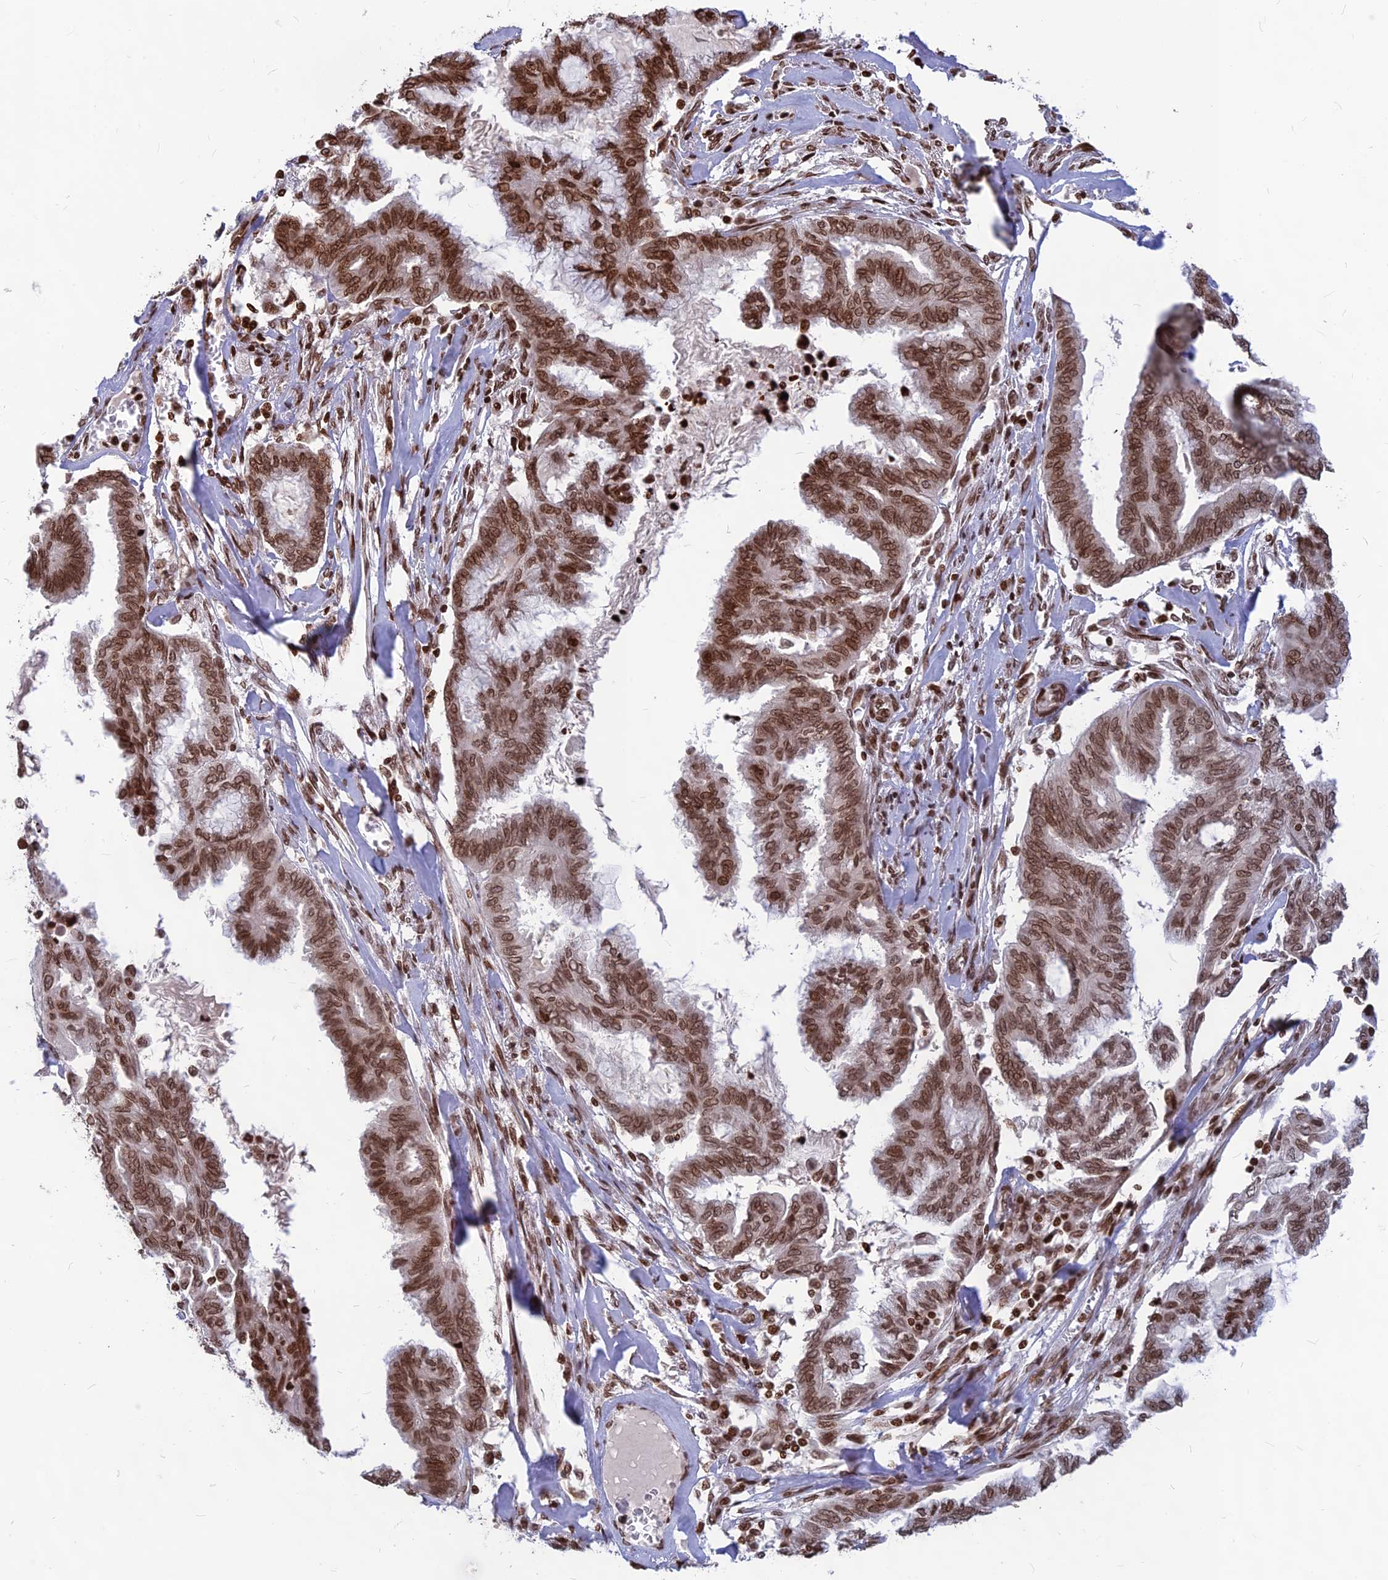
{"staining": {"intensity": "moderate", "quantity": ">75%", "location": "nuclear"}, "tissue": "endometrial cancer", "cell_type": "Tumor cells", "image_type": "cancer", "snomed": [{"axis": "morphology", "description": "Adenocarcinoma, NOS"}, {"axis": "topography", "description": "Endometrium"}], "caption": "Approximately >75% of tumor cells in endometrial cancer (adenocarcinoma) exhibit moderate nuclear protein expression as visualized by brown immunohistochemical staining.", "gene": "TET2", "patient": {"sex": "female", "age": 86}}